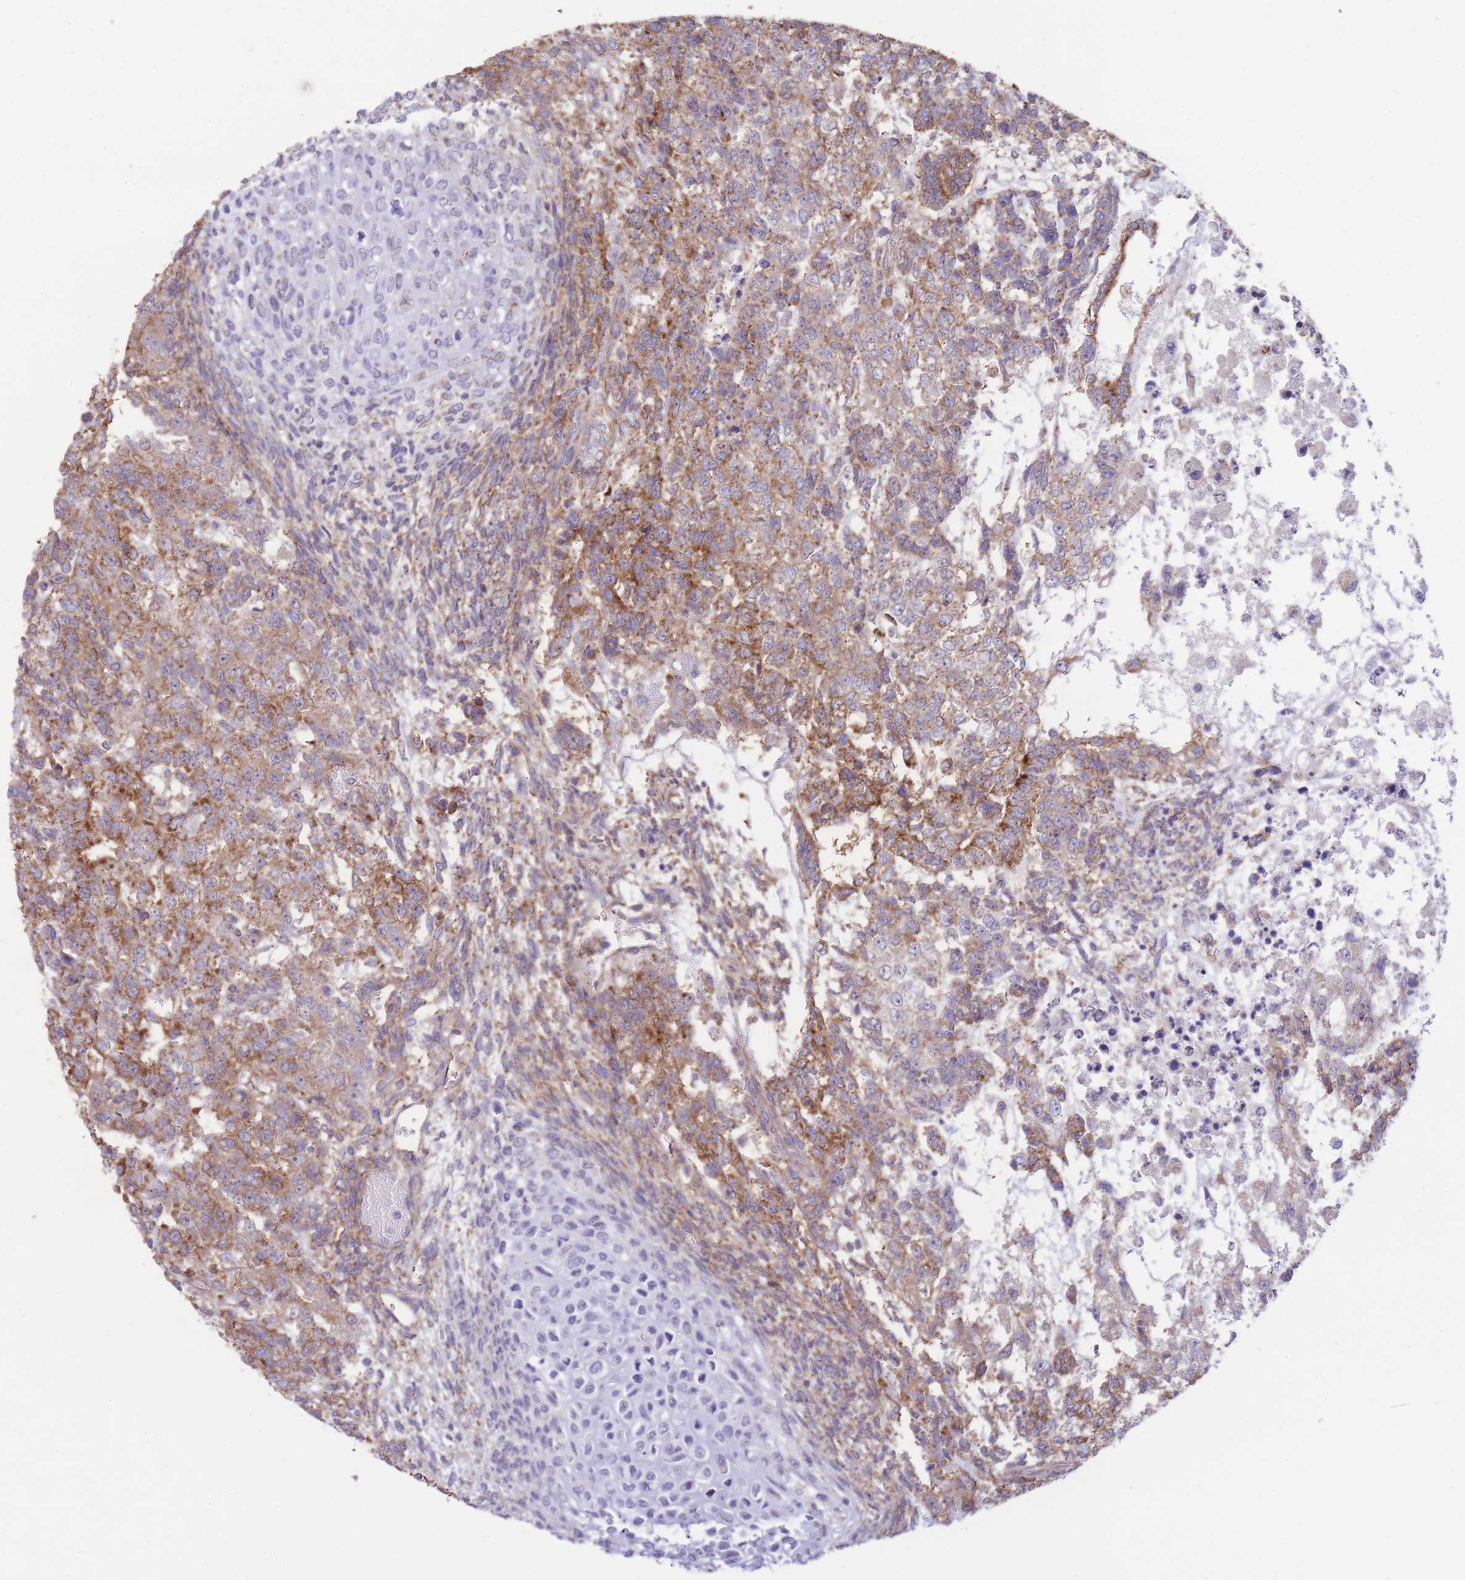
{"staining": {"intensity": "strong", "quantity": ">75%", "location": "cytoplasmic/membranous"}, "tissue": "testis cancer", "cell_type": "Tumor cells", "image_type": "cancer", "snomed": [{"axis": "morphology", "description": "Carcinoma, Embryonal, NOS"}, {"axis": "topography", "description": "Testis"}], "caption": "Immunohistochemical staining of testis embryonal carcinoma exhibits strong cytoplasmic/membranous protein expression in about >75% of tumor cells. The protein is stained brown, and the nuclei are stained in blue (DAB (3,3'-diaminobenzidine) IHC with brightfield microscopy, high magnification).", "gene": "UTP14A", "patient": {"sex": "male", "age": 23}}